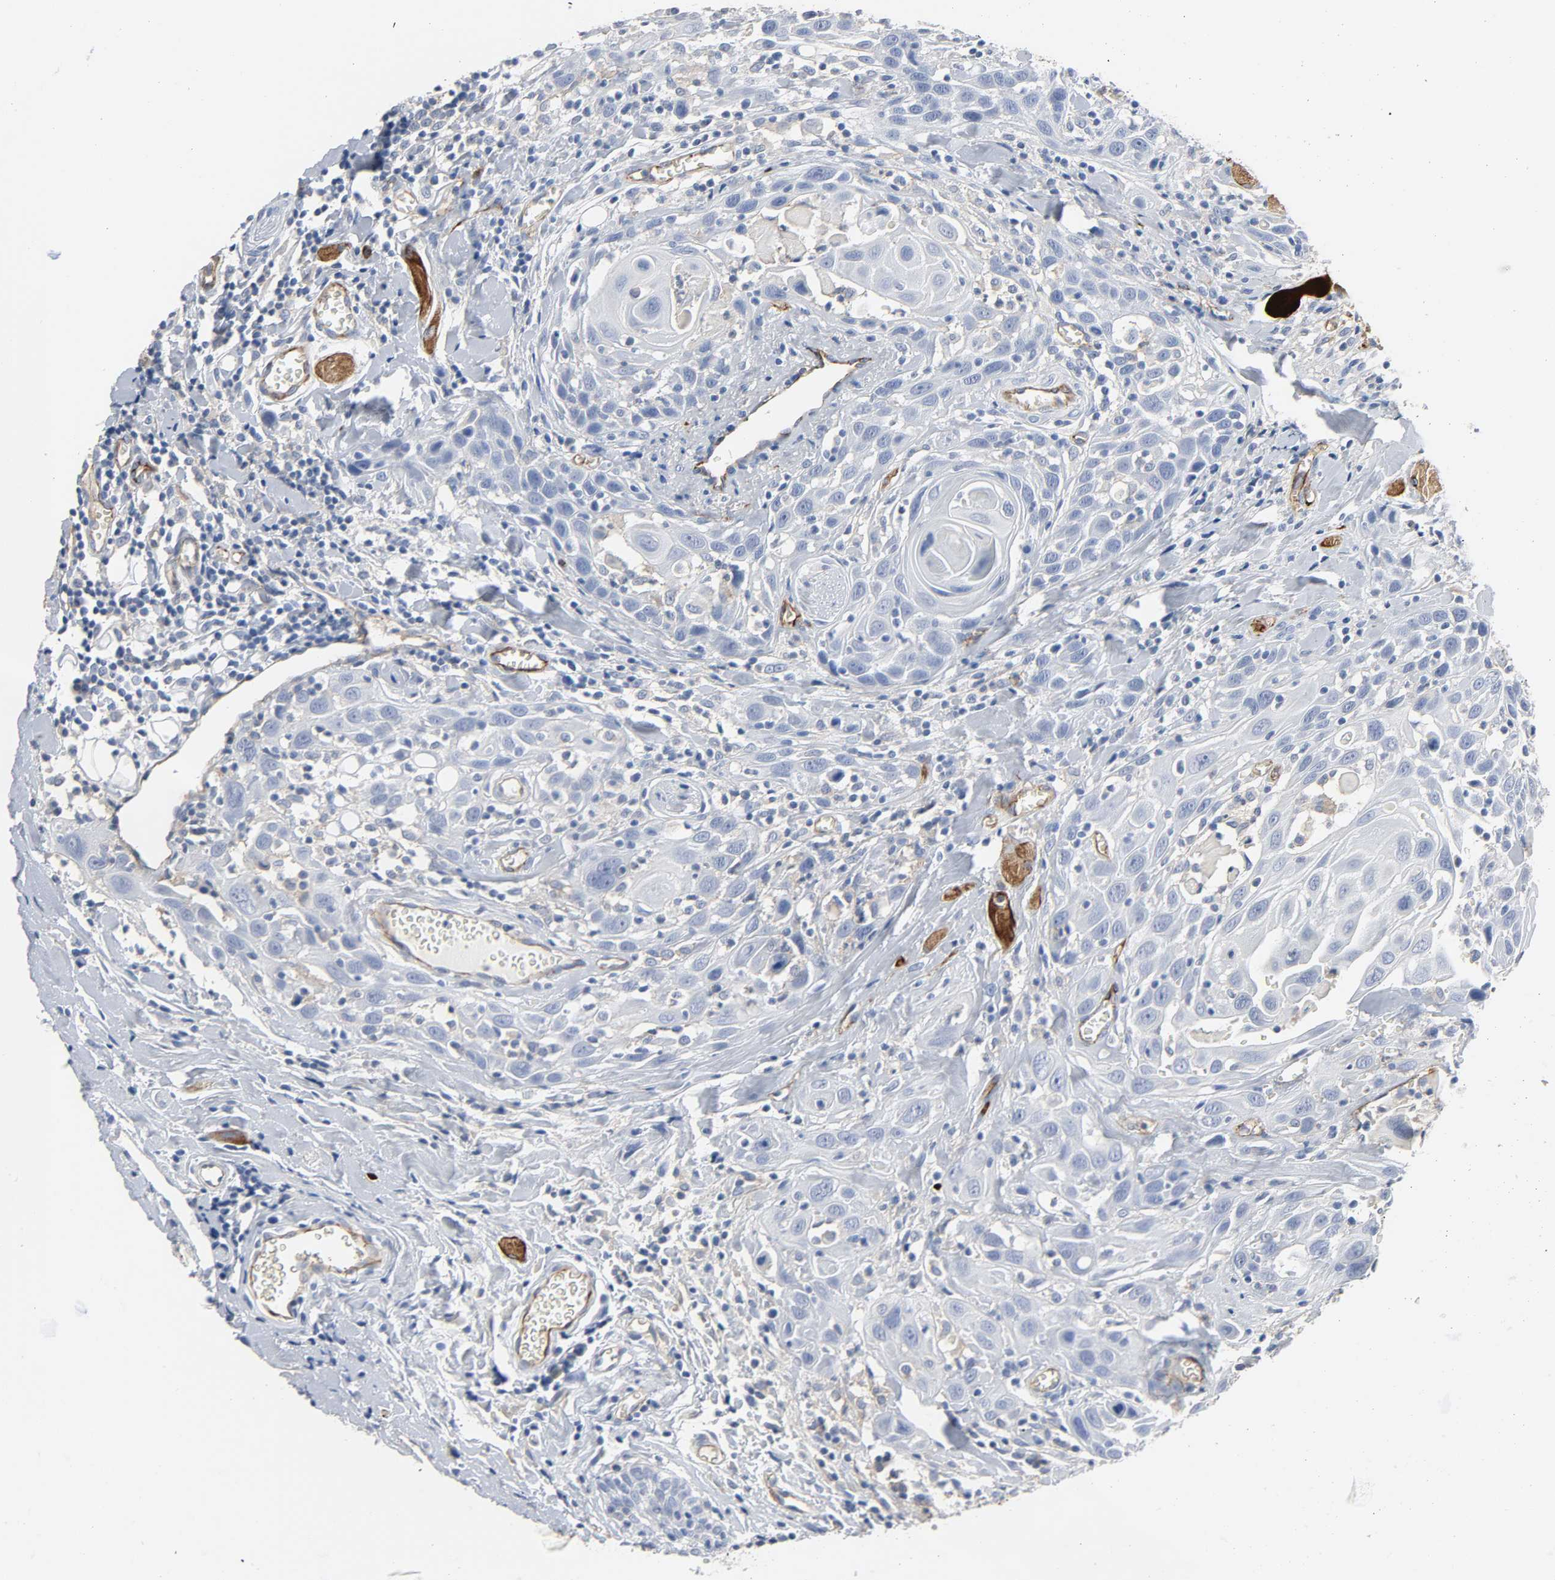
{"staining": {"intensity": "negative", "quantity": "none", "location": "none"}, "tissue": "head and neck cancer", "cell_type": "Tumor cells", "image_type": "cancer", "snomed": [{"axis": "morphology", "description": "Squamous cell carcinoma, NOS"}, {"axis": "topography", "description": "Oral tissue"}, {"axis": "topography", "description": "Head-Neck"}], "caption": "Immunohistochemistry (IHC) of squamous cell carcinoma (head and neck) shows no staining in tumor cells. The staining is performed using DAB brown chromogen with nuclei counter-stained in using hematoxylin.", "gene": "PECAM1", "patient": {"sex": "female", "age": 50}}